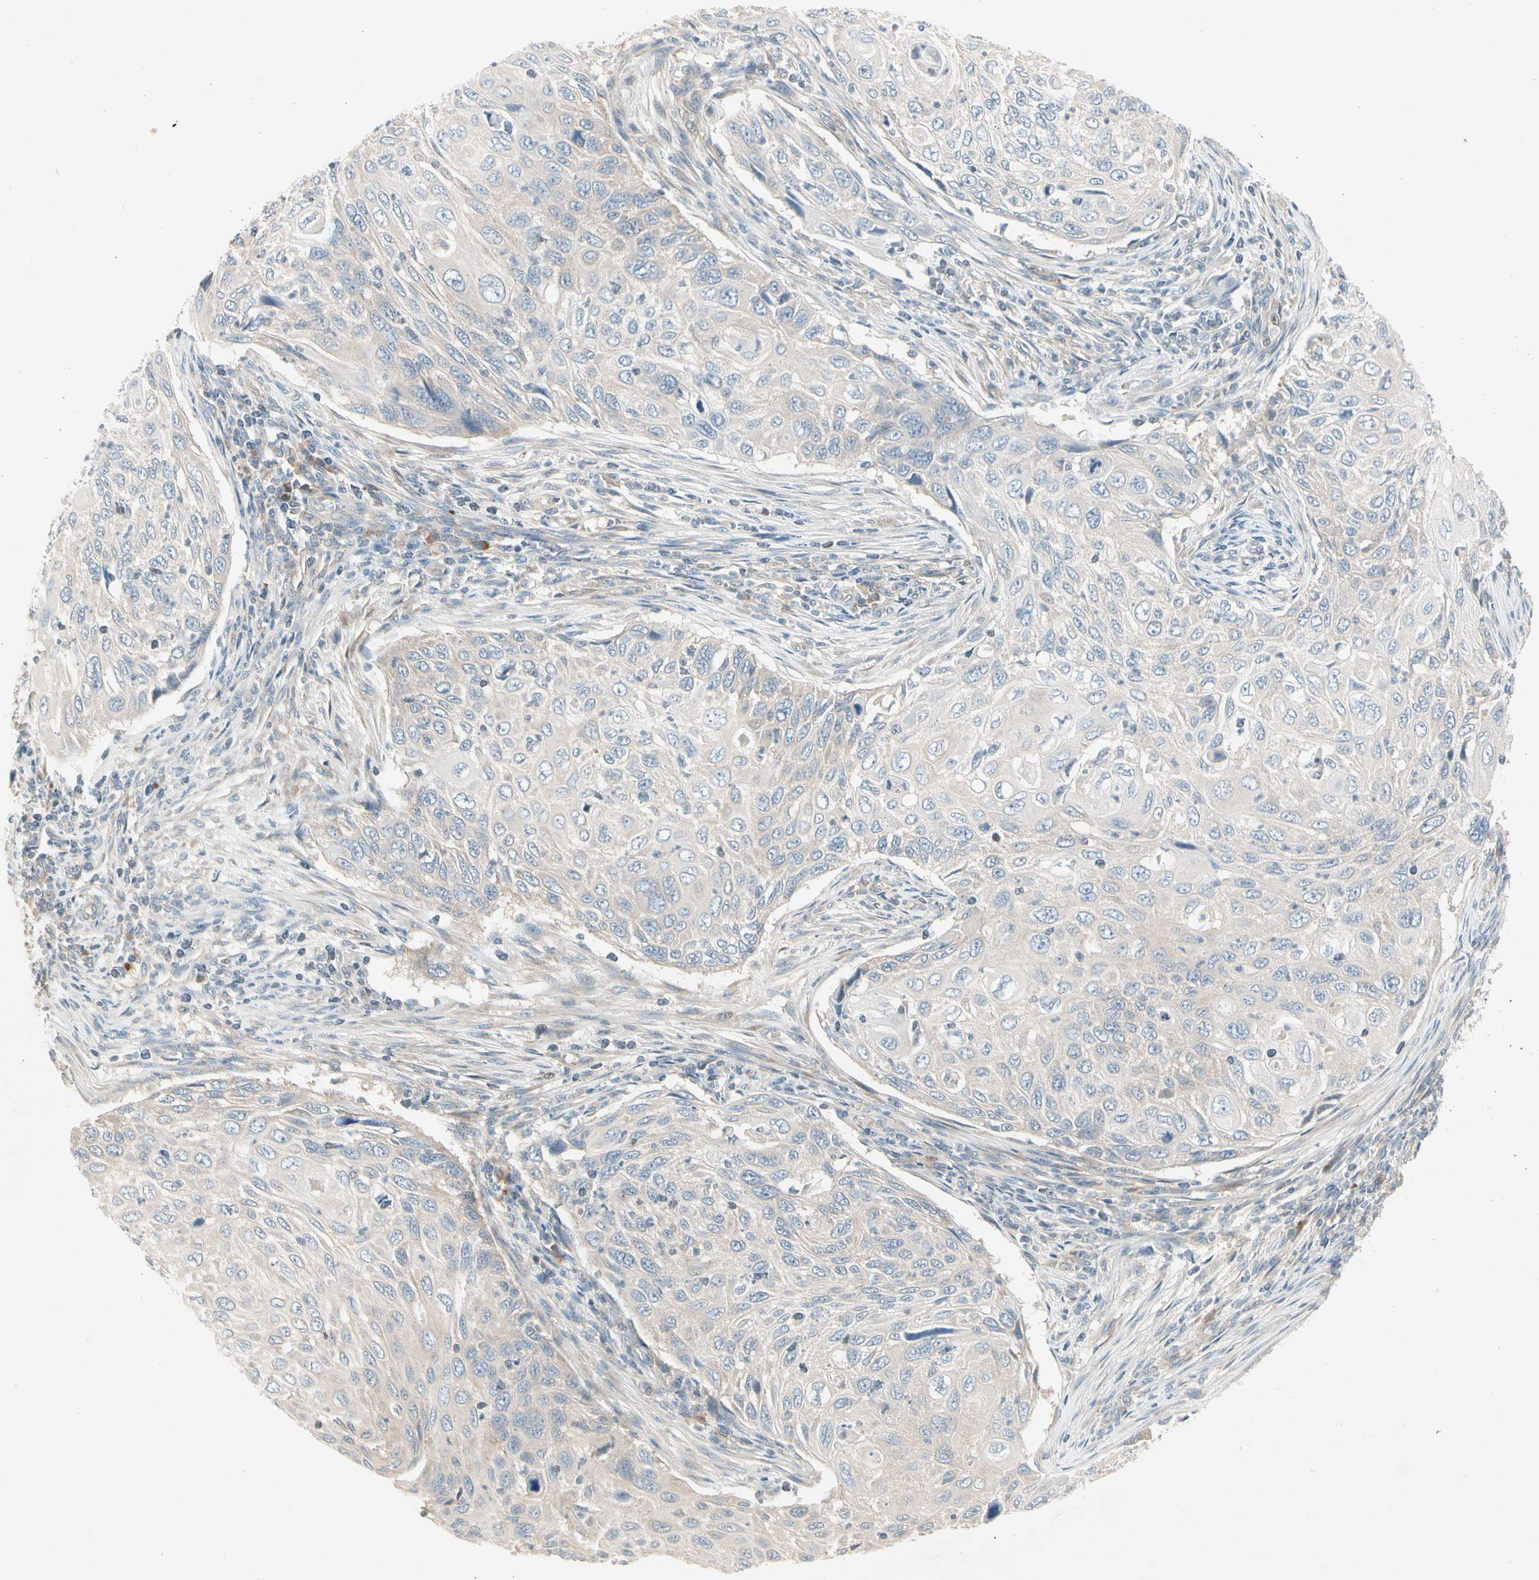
{"staining": {"intensity": "weak", "quantity": "<25%", "location": "cytoplasmic/membranous"}, "tissue": "cervical cancer", "cell_type": "Tumor cells", "image_type": "cancer", "snomed": [{"axis": "morphology", "description": "Squamous cell carcinoma, NOS"}, {"axis": "topography", "description": "Cervix"}], "caption": "Tumor cells are negative for brown protein staining in squamous cell carcinoma (cervical).", "gene": "IL1R1", "patient": {"sex": "female", "age": 70}}